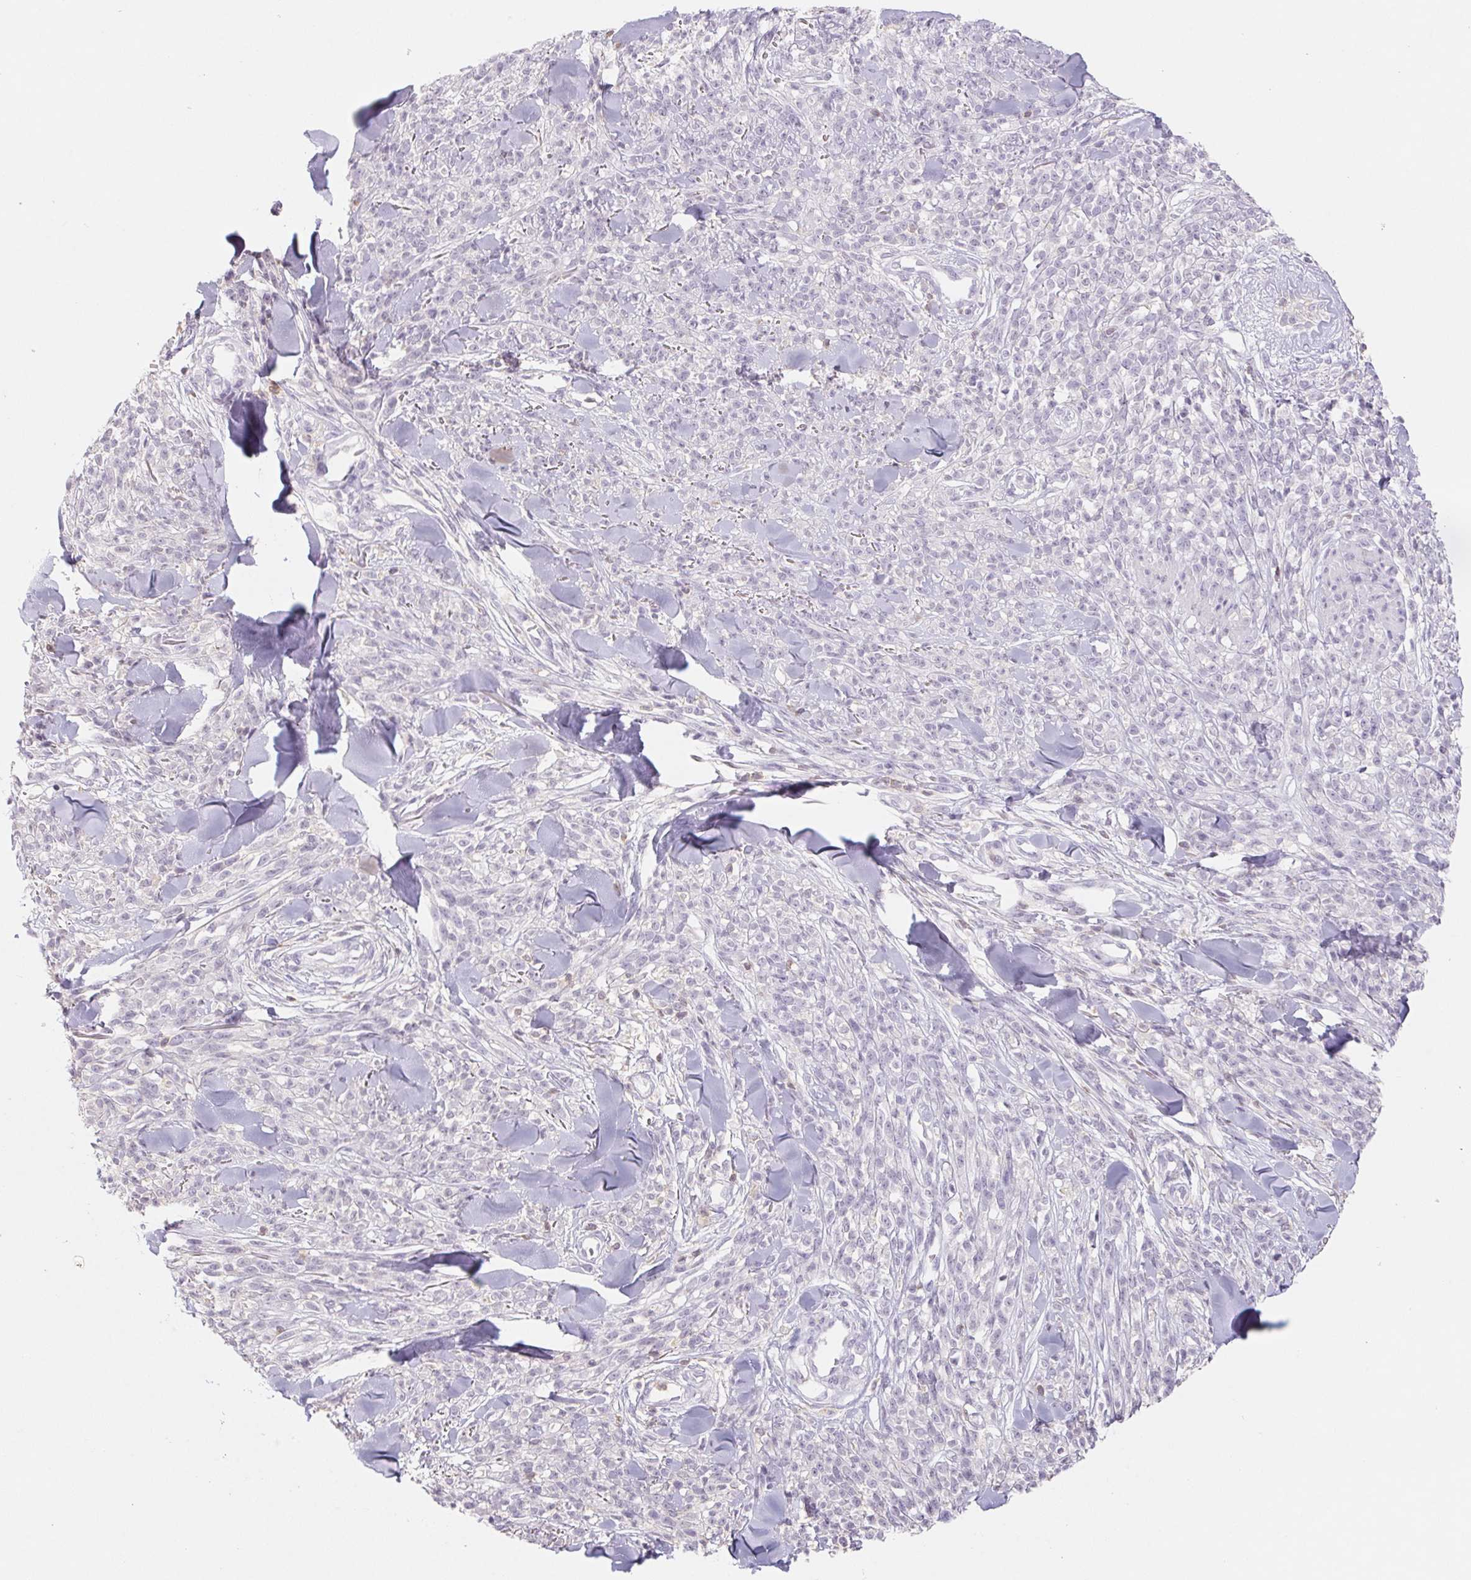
{"staining": {"intensity": "negative", "quantity": "none", "location": "none"}, "tissue": "melanoma", "cell_type": "Tumor cells", "image_type": "cancer", "snomed": [{"axis": "morphology", "description": "Malignant melanoma, NOS"}, {"axis": "topography", "description": "Skin"}, {"axis": "topography", "description": "Skin of trunk"}], "caption": "Malignant melanoma stained for a protein using immunohistochemistry (IHC) reveals no staining tumor cells.", "gene": "KIF26A", "patient": {"sex": "male", "age": 74}}